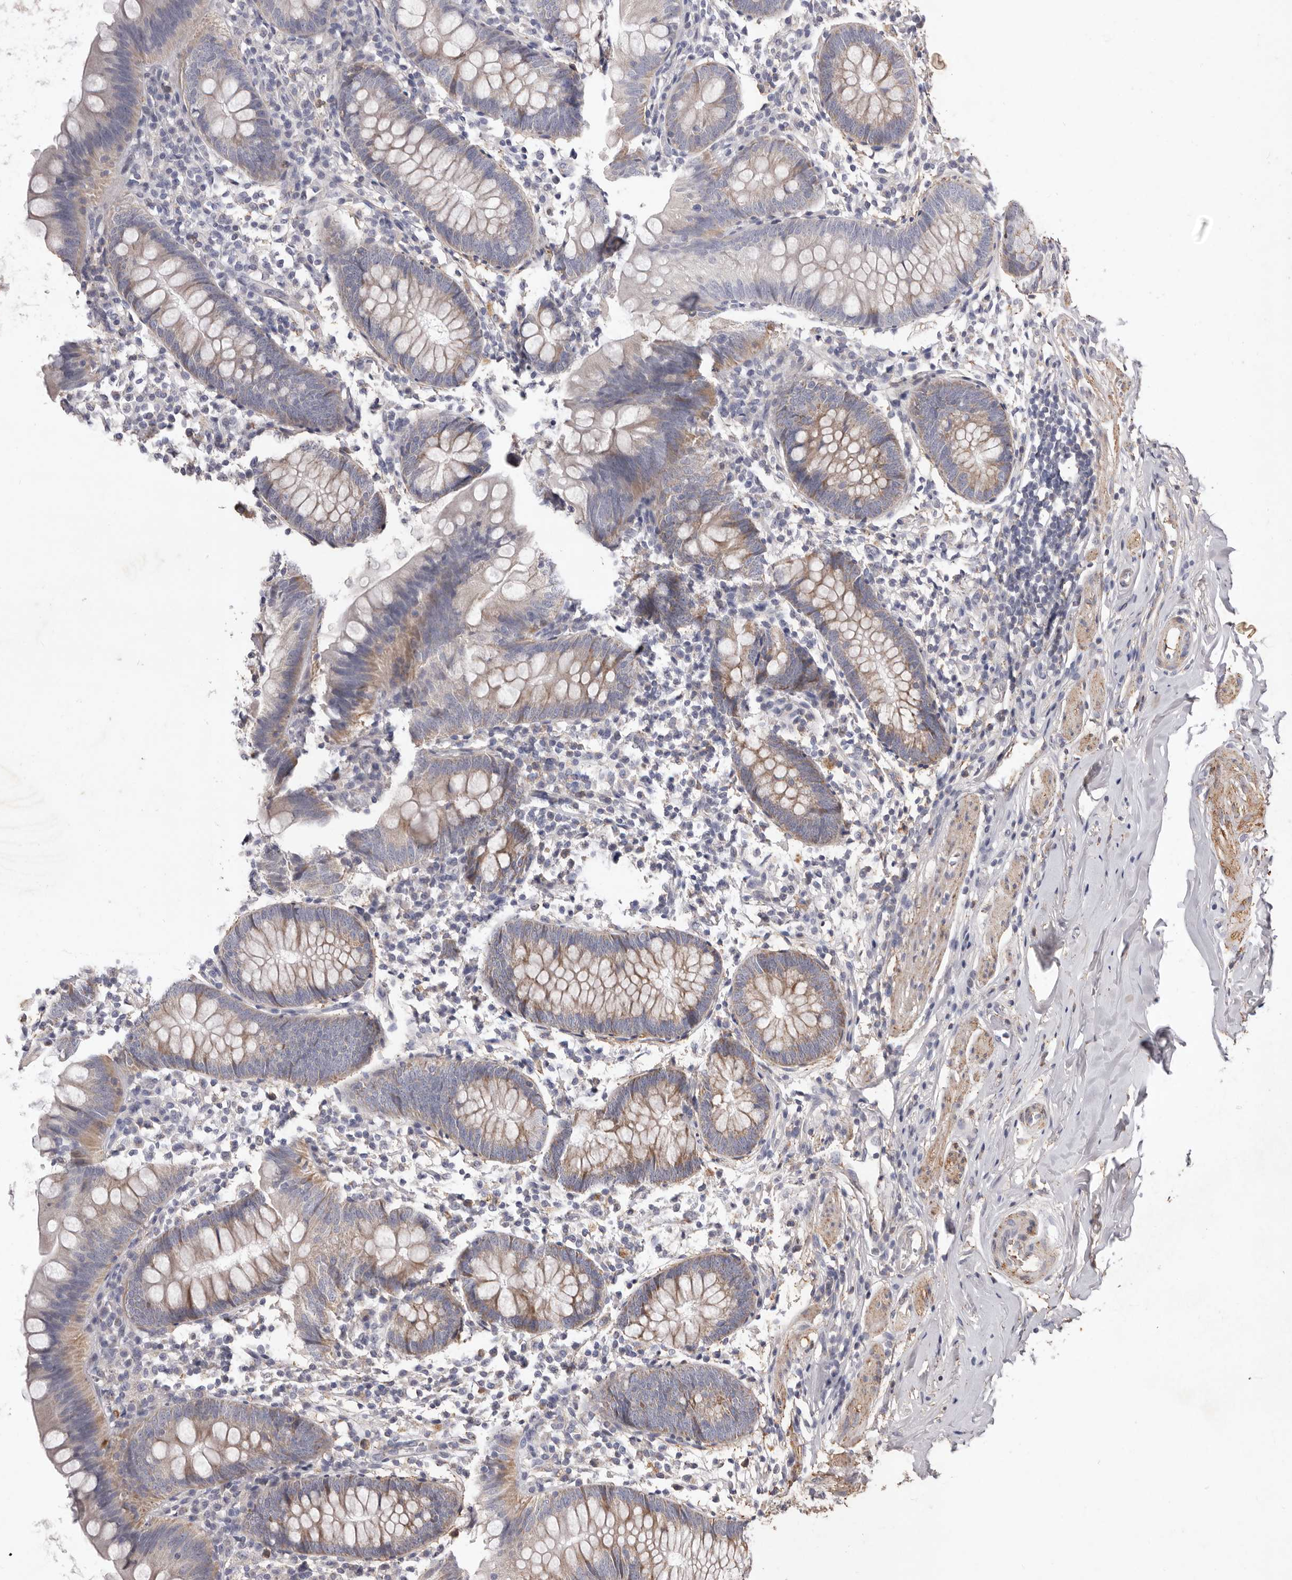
{"staining": {"intensity": "moderate", "quantity": "25%-75%", "location": "cytoplasmic/membranous"}, "tissue": "appendix", "cell_type": "Glandular cells", "image_type": "normal", "snomed": [{"axis": "morphology", "description": "Normal tissue, NOS"}, {"axis": "topography", "description": "Appendix"}], "caption": "Human appendix stained with a protein marker shows moderate staining in glandular cells.", "gene": "CXCL14", "patient": {"sex": "female", "age": 62}}